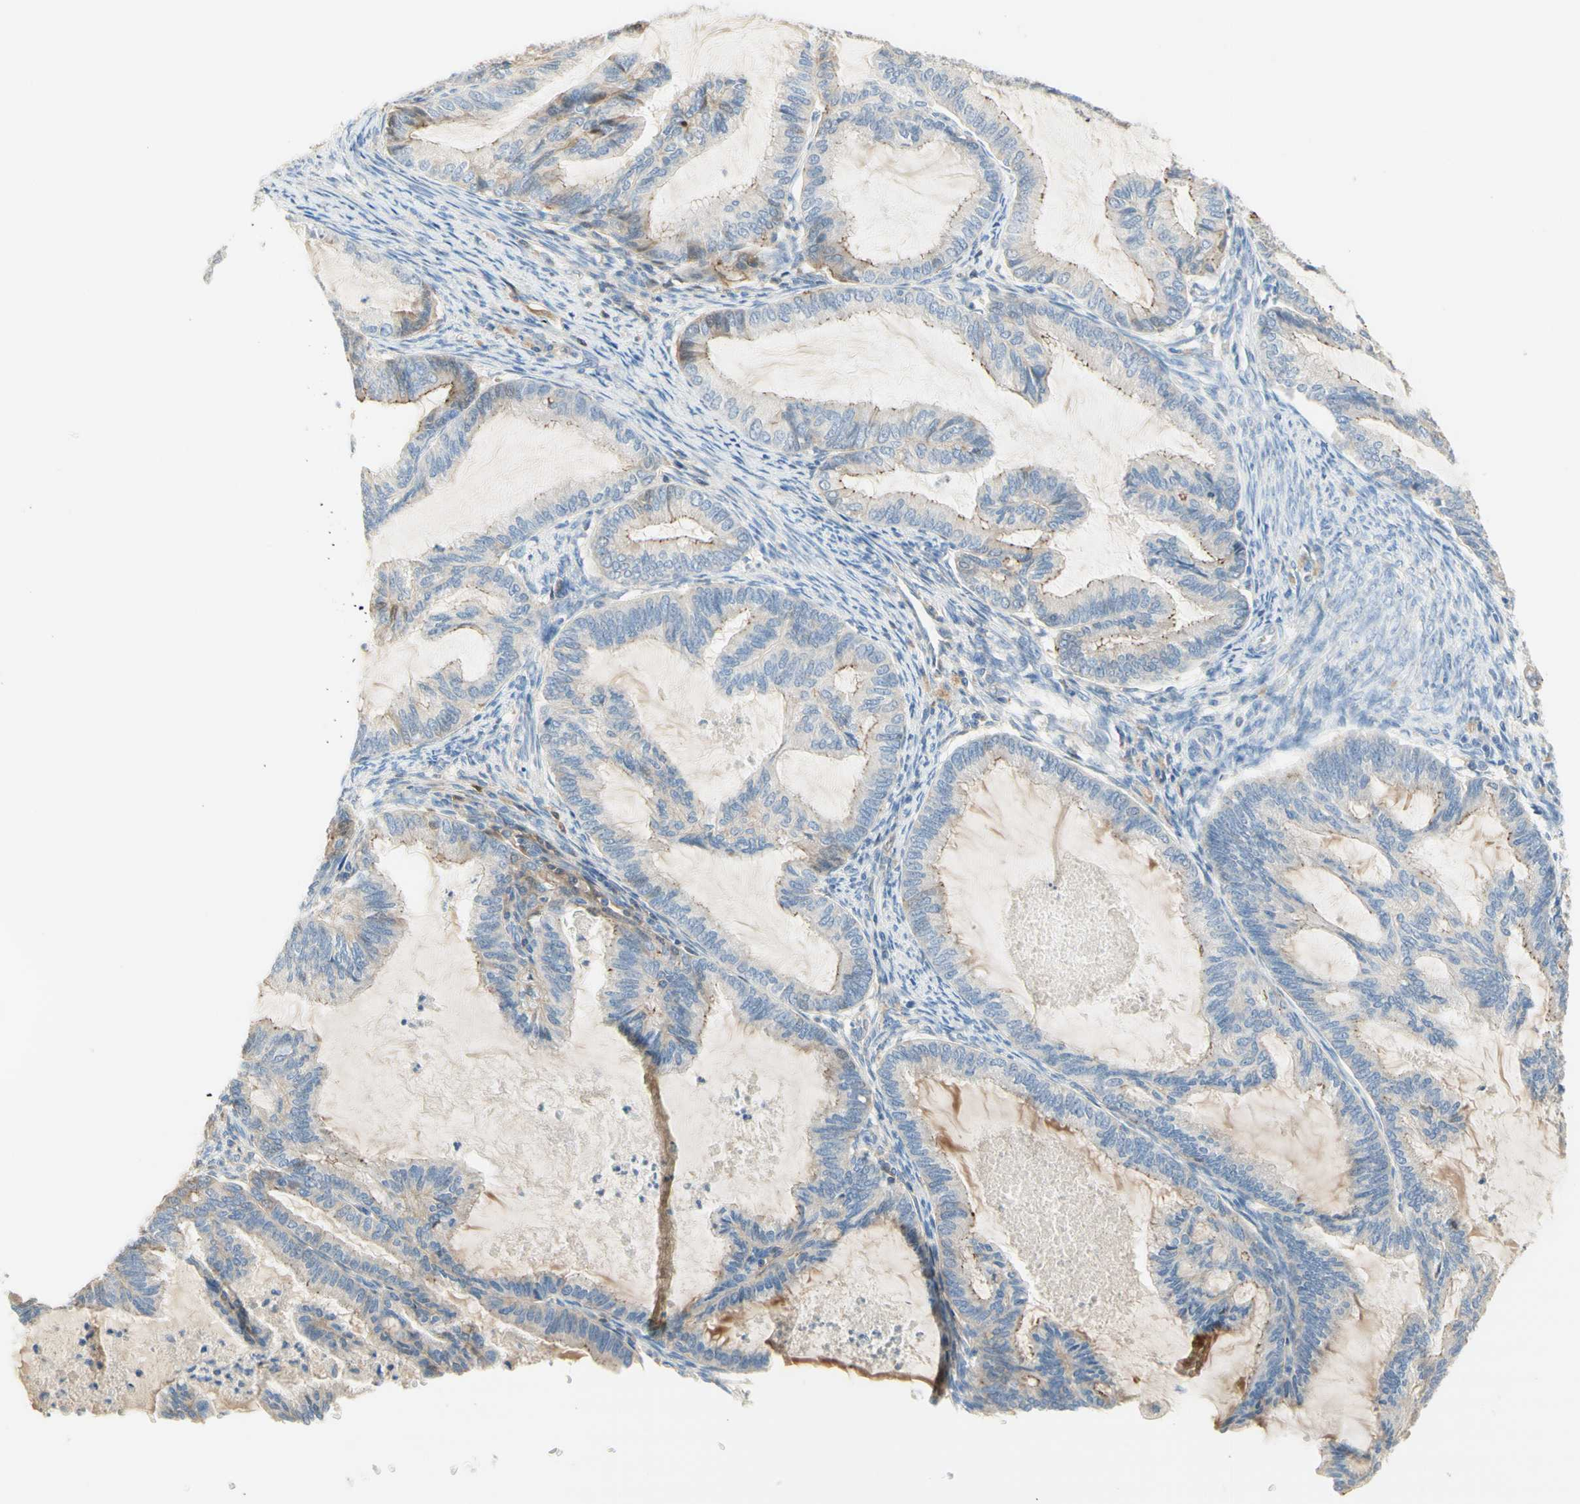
{"staining": {"intensity": "moderate", "quantity": "<25%", "location": "cytoplasmic/membranous"}, "tissue": "cervical cancer", "cell_type": "Tumor cells", "image_type": "cancer", "snomed": [{"axis": "morphology", "description": "Normal tissue, NOS"}, {"axis": "morphology", "description": "Adenocarcinoma, NOS"}, {"axis": "topography", "description": "Cervix"}, {"axis": "topography", "description": "Endometrium"}], "caption": "Immunohistochemistry photomicrograph of cervical cancer (adenocarcinoma) stained for a protein (brown), which demonstrates low levels of moderate cytoplasmic/membranous expression in approximately <25% of tumor cells.", "gene": "NECTIN4", "patient": {"sex": "female", "age": 86}}